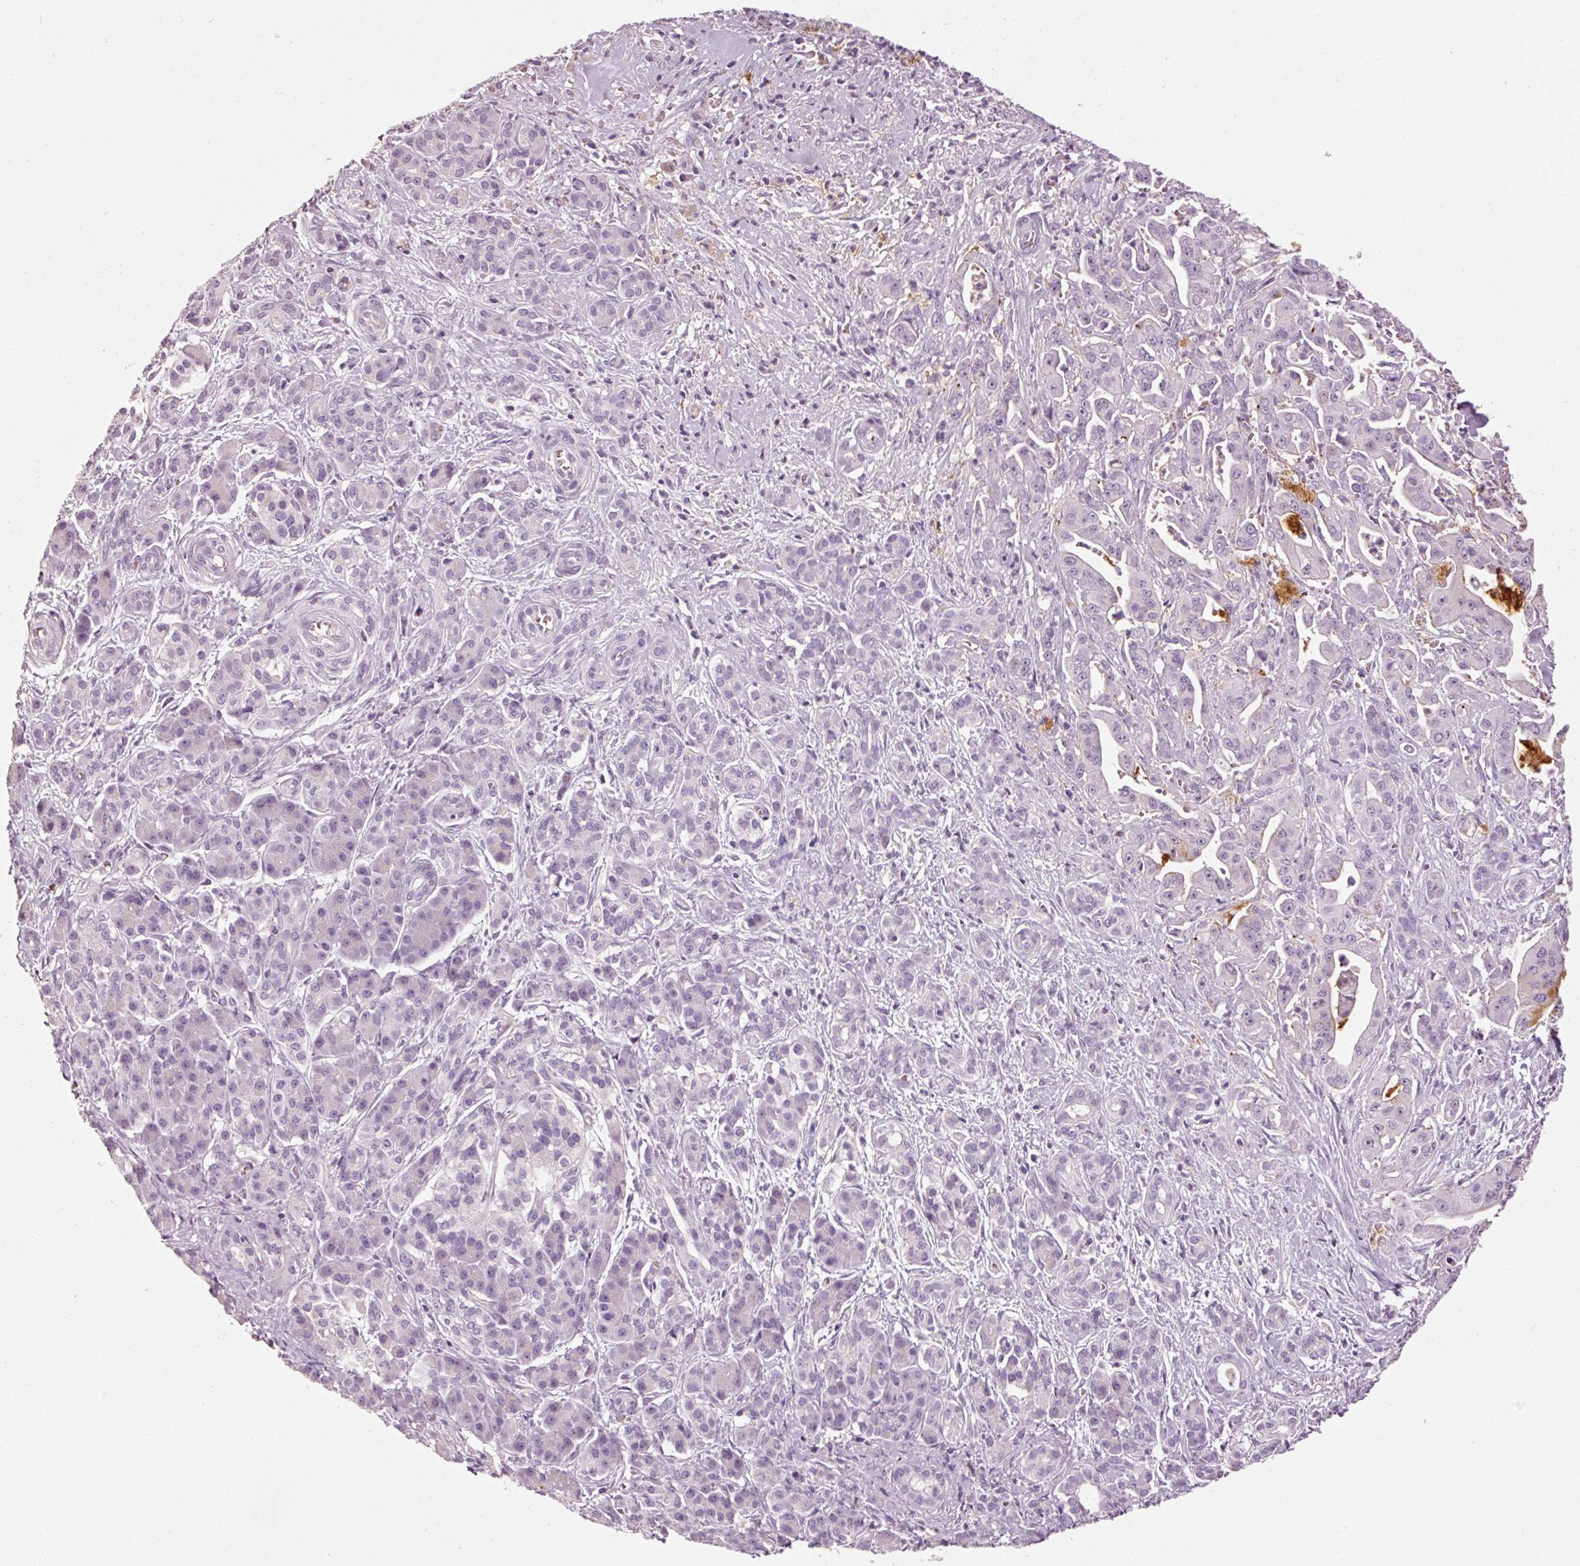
{"staining": {"intensity": "moderate", "quantity": "<25%", "location": "cytoplasmic/membranous"}, "tissue": "pancreatic cancer", "cell_type": "Tumor cells", "image_type": "cancer", "snomed": [{"axis": "morphology", "description": "Adenocarcinoma, NOS"}, {"axis": "topography", "description": "Pancreas"}], "caption": "Immunohistochemistry staining of pancreatic cancer (adenocarcinoma), which exhibits low levels of moderate cytoplasmic/membranous expression in about <25% of tumor cells indicating moderate cytoplasmic/membranous protein expression. The staining was performed using DAB (brown) for protein detection and nuclei were counterstained in hematoxylin (blue).", "gene": "MUC5AC", "patient": {"sex": "male", "age": 57}}